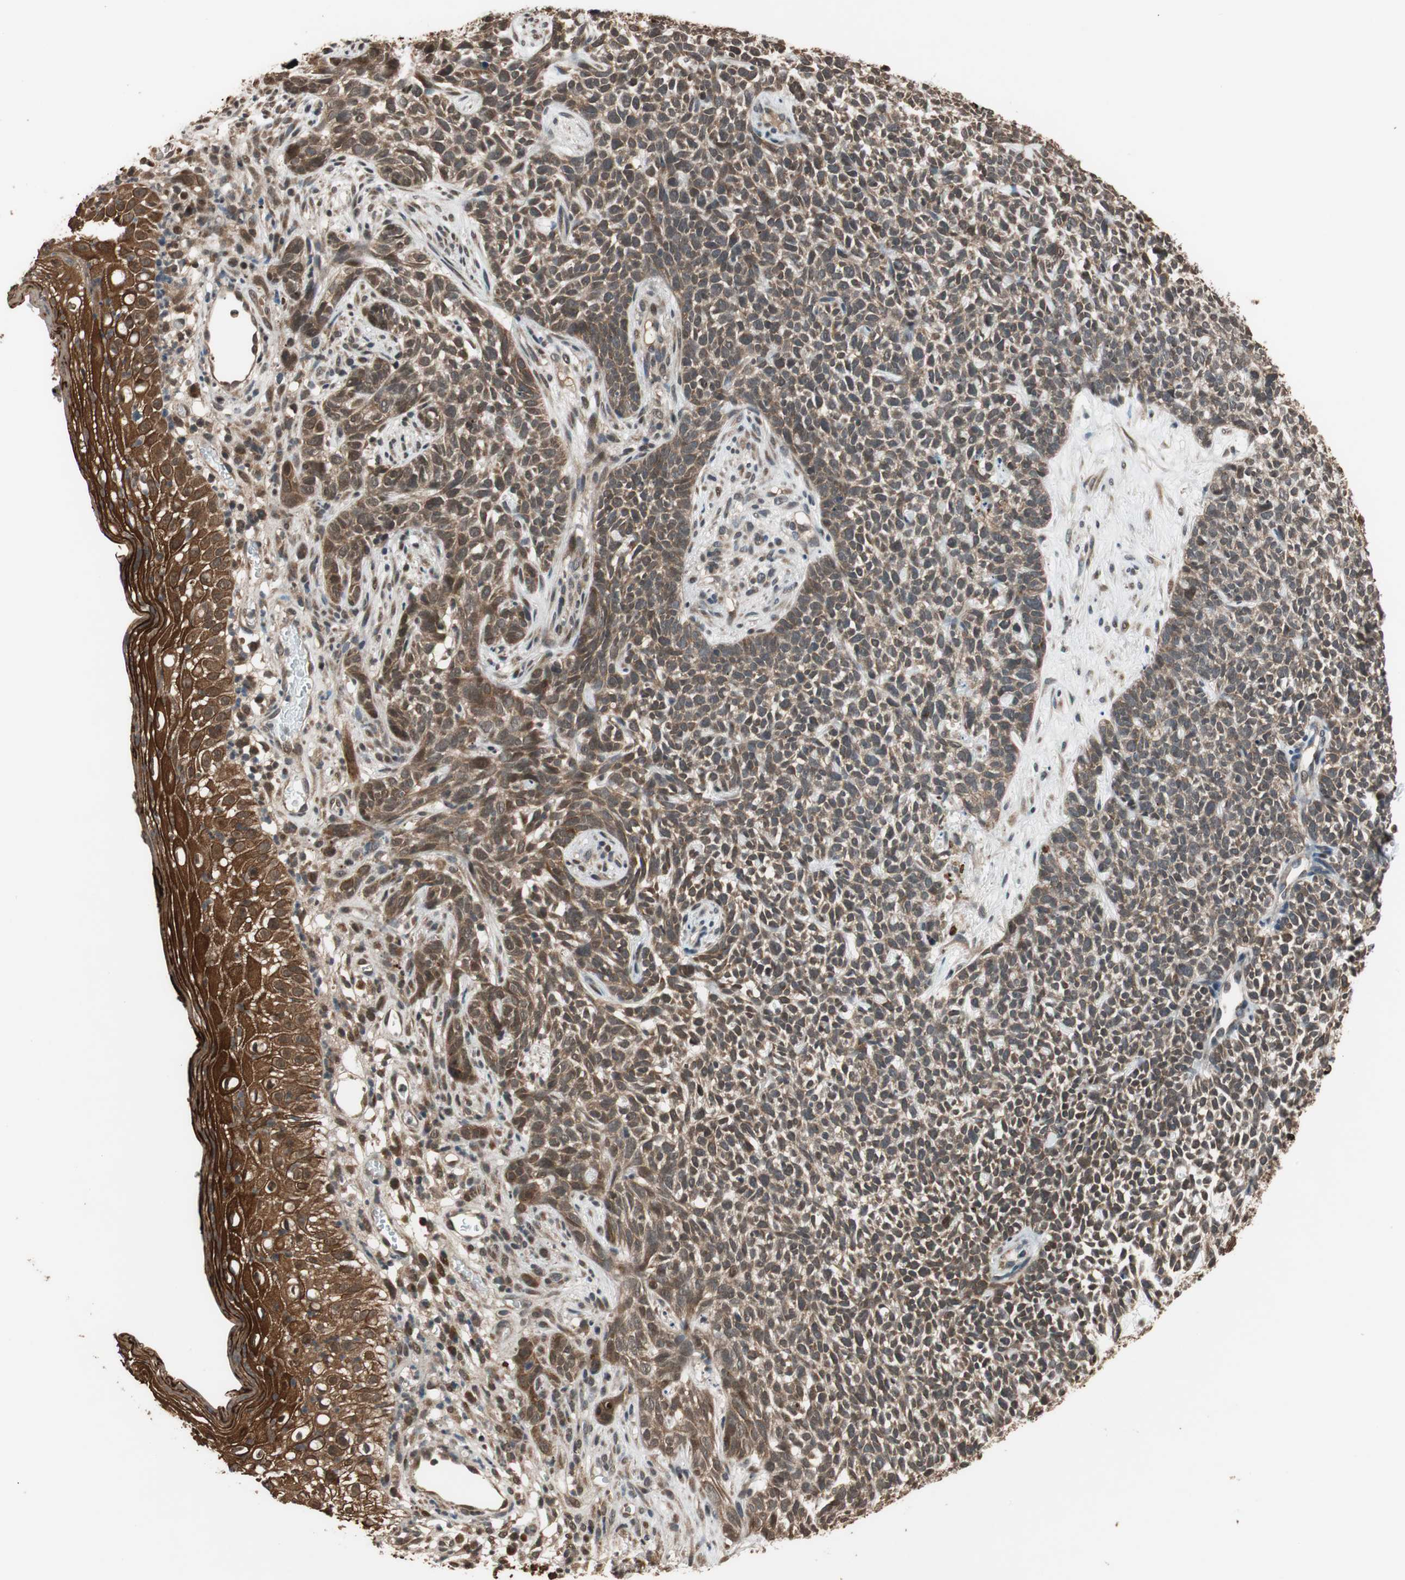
{"staining": {"intensity": "moderate", "quantity": ">75%", "location": "cytoplasmic/membranous"}, "tissue": "skin cancer", "cell_type": "Tumor cells", "image_type": "cancer", "snomed": [{"axis": "morphology", "description": "Basal cell carcinoma"}, {"axis": "topography", "description": "Skin"}], "caption": "Immunohistochemistry histopathology image of human skin basal cell carcinoma stained for a protein (brown), which demonstrates medium levels of moderate cytoplasmic/membranous staining in about >75% of tumor cells.", "gene": "TMEM230", "patient": {"sex": "female", "age": 84}}